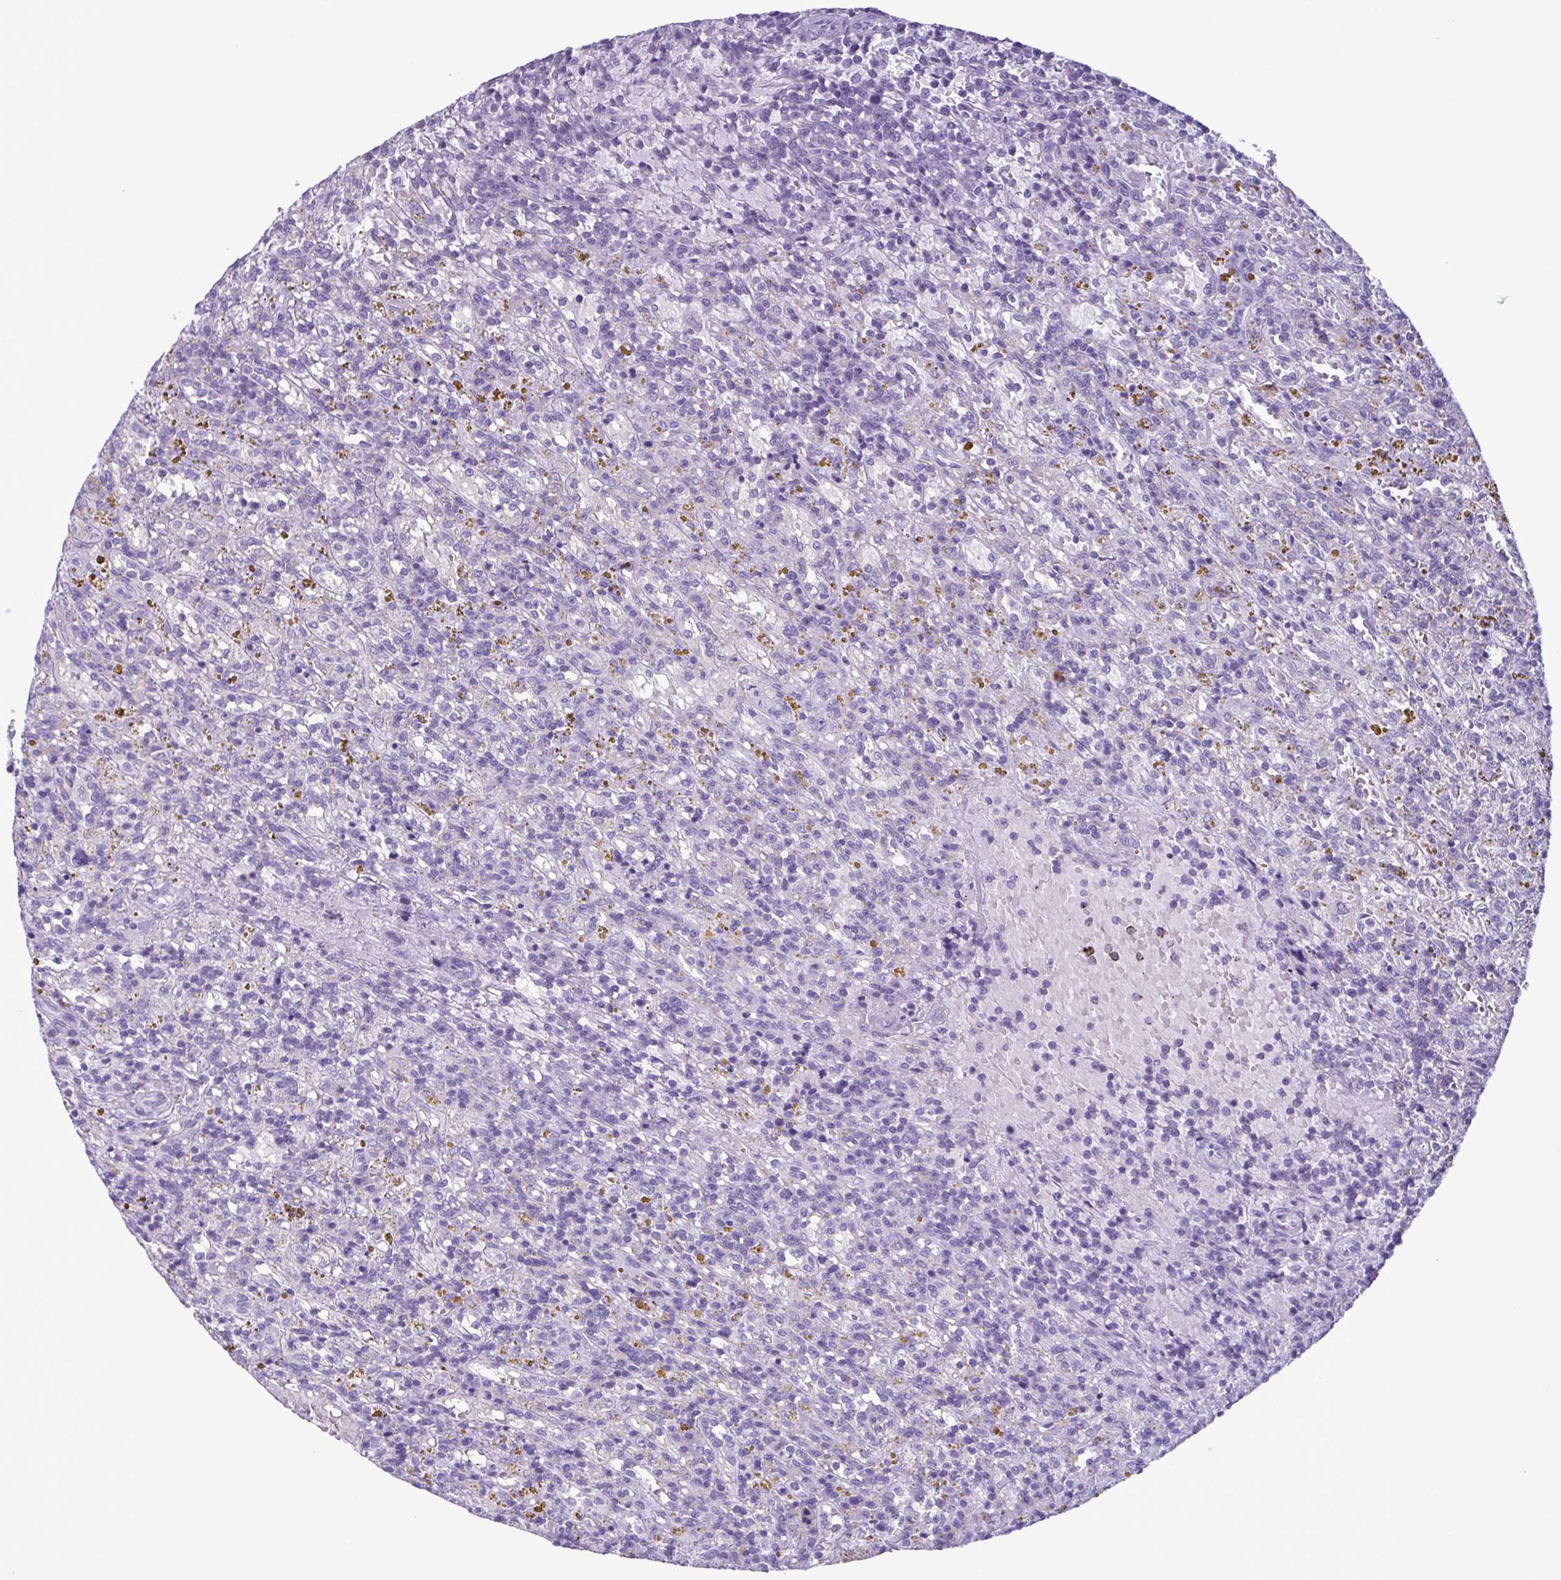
{"staining": {"intensity": "negative", "quantity": "none", "location": "none"}, "tissue": "lymphoma", "cell_type": "Tumor cells", "image_type": "cancer", "snomed": [{"axis": "morphology", "description": "Malignant lymphoma, non-Hodgkin's type, Low grade"}, {"axis": "topography", "description": "Spleen"}], "caption": "High power microscopy photomicrograph of an immunohistochemistry micrograph of malignant lymphoma, non-Hodgkin's type (low-grade), revealing no significant expression in tumor cells. Nuclei are stained in blue.", "gene": "INAFM1", "patient": {"sex": "female", "age": 65}}